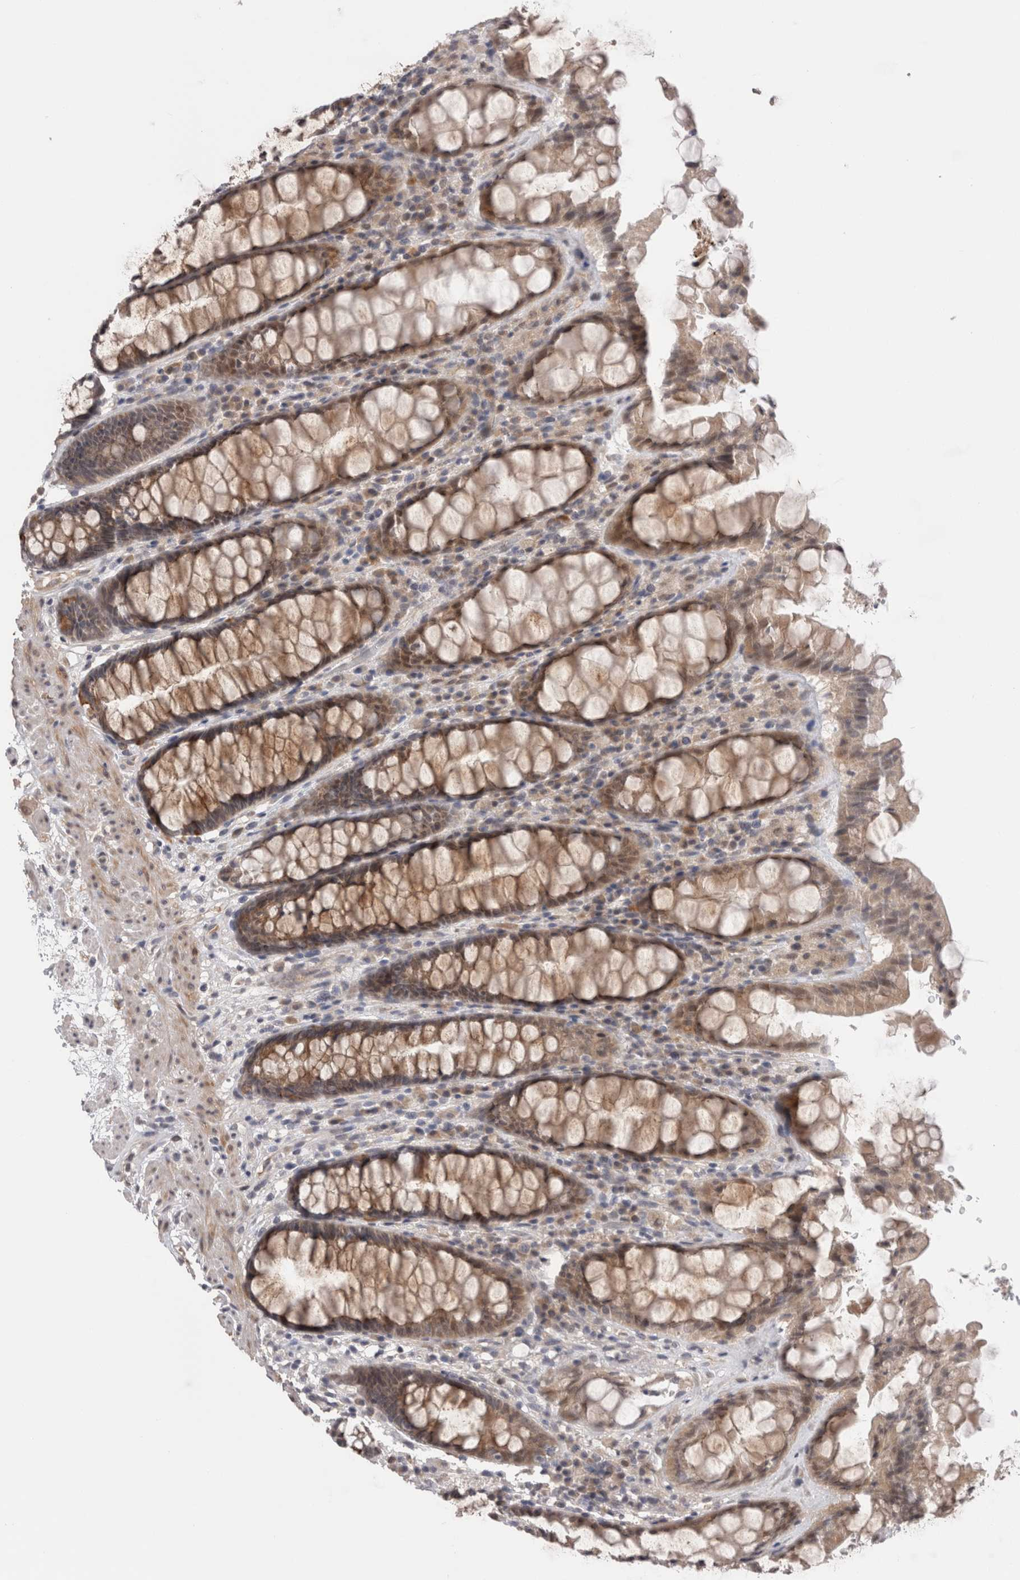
{"staining": {"intensity": "moderate", "quantity": ">75%", "location": "cytoplasmic/membranous"}, "tissue": "rectum", "cell_type": "Glandular cells", "image_type": "normal", "snomed": [{"axis": "morphology", "description": "Normal tissue, NOS"}, {"axis": "topography", "description": "Rectum"}], "caption": "This is an image of immunohistochemistry (IHC) staining of unremarkable rectum, which shows moderate expression in the cytoplasmic/membranous of glandular cells.", "gene": "CRYBG1", "patient": {"sex": "male", "age": 64}}